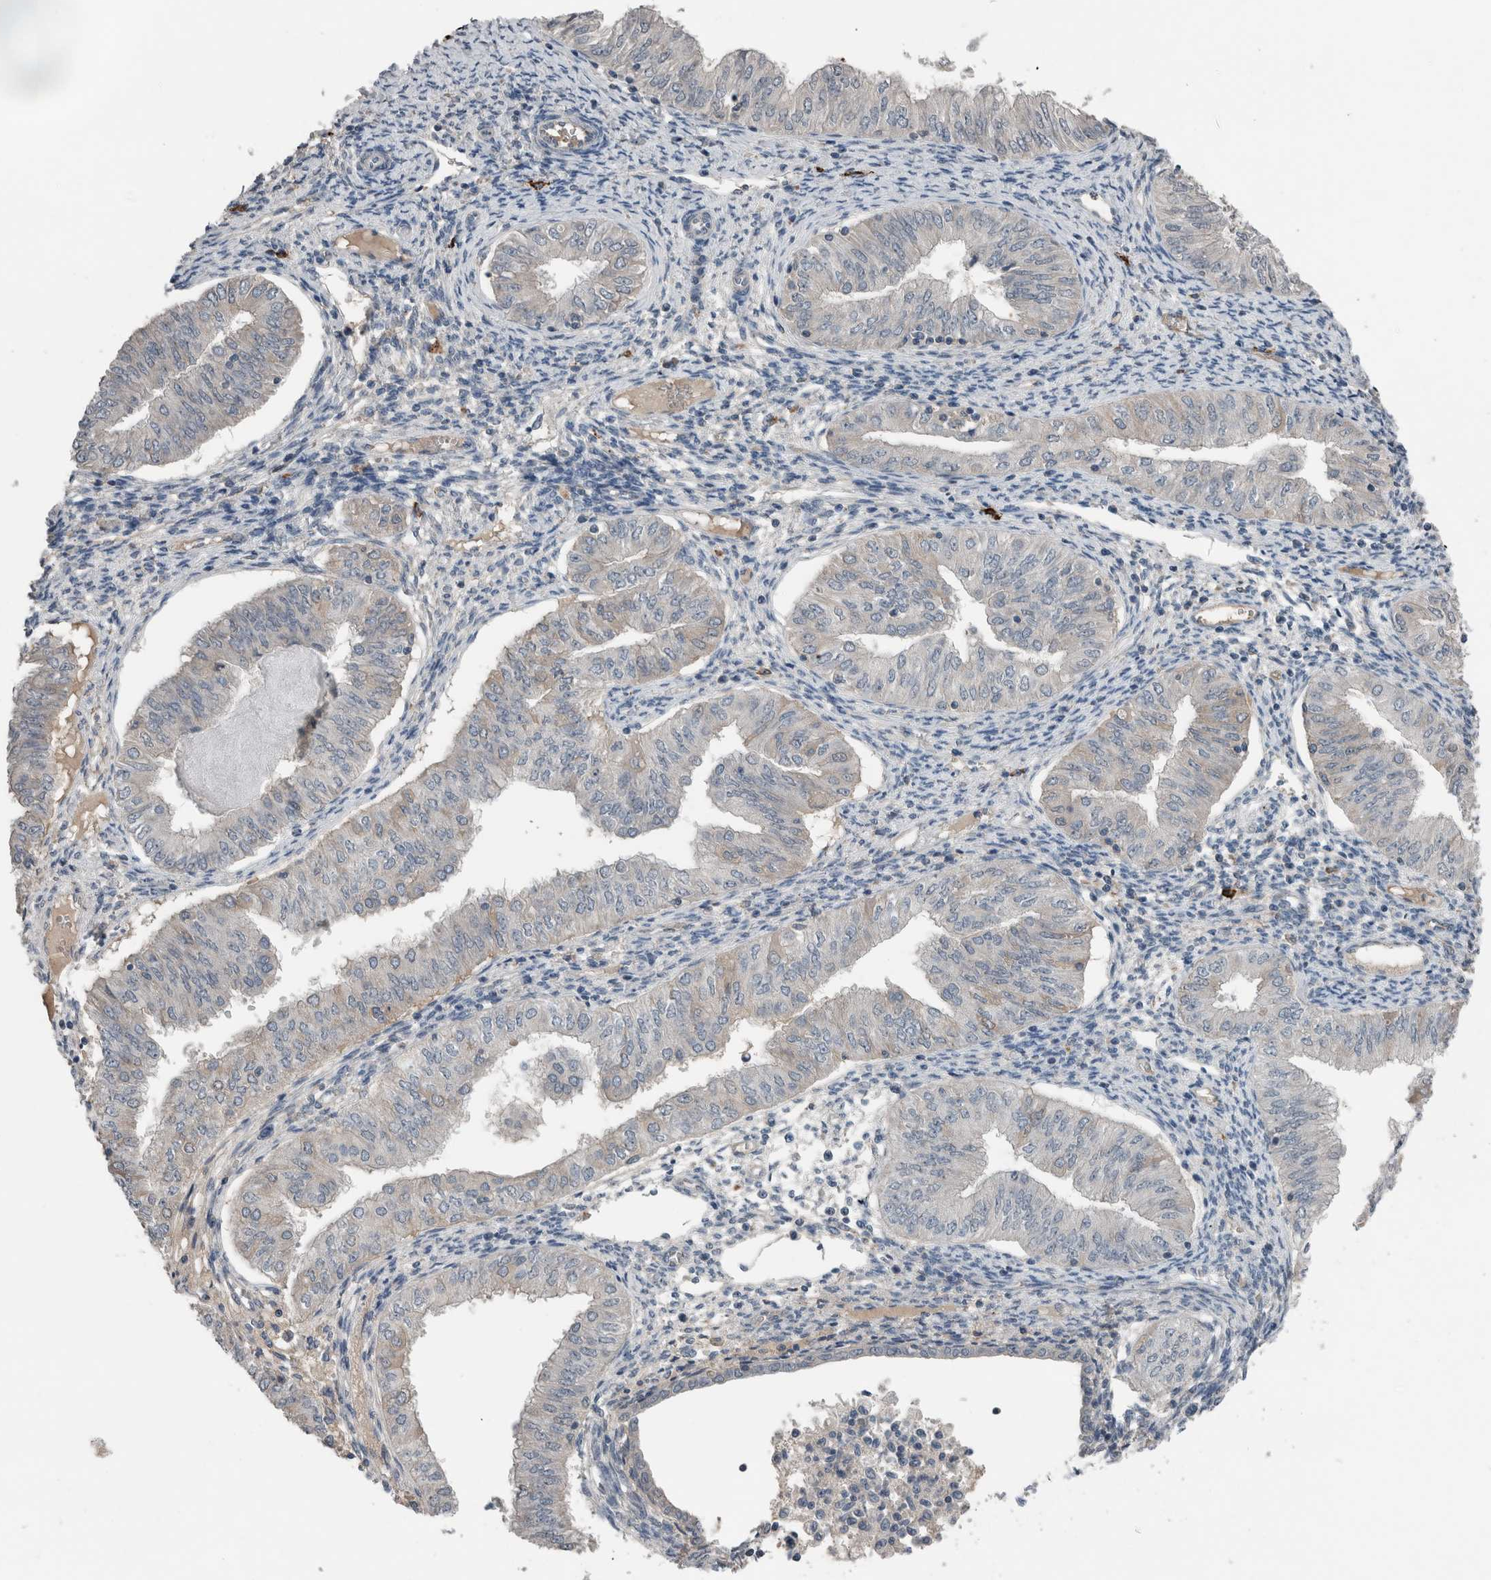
{"staining": {"intensity": "negative", "quantity": "none", "location": "none"}, "tissue": "endometrial cancer", "cell_type": "Tumor cells", "image_type": "cancer", "snomed": [{"axis": "morphology", "description": "Normal tissue, NOS"}, {"axis": "morphology", "description": "Adenocarcinoma, NOS"}, {"axis": "topography", "description": "Endometrium"}], "caption": "Tumor cells are negative for protein expression in human endometrial cancer (adenocarcinoma).", "gene": "CRNN", "patient": {"sex": "female", "age": 53}}